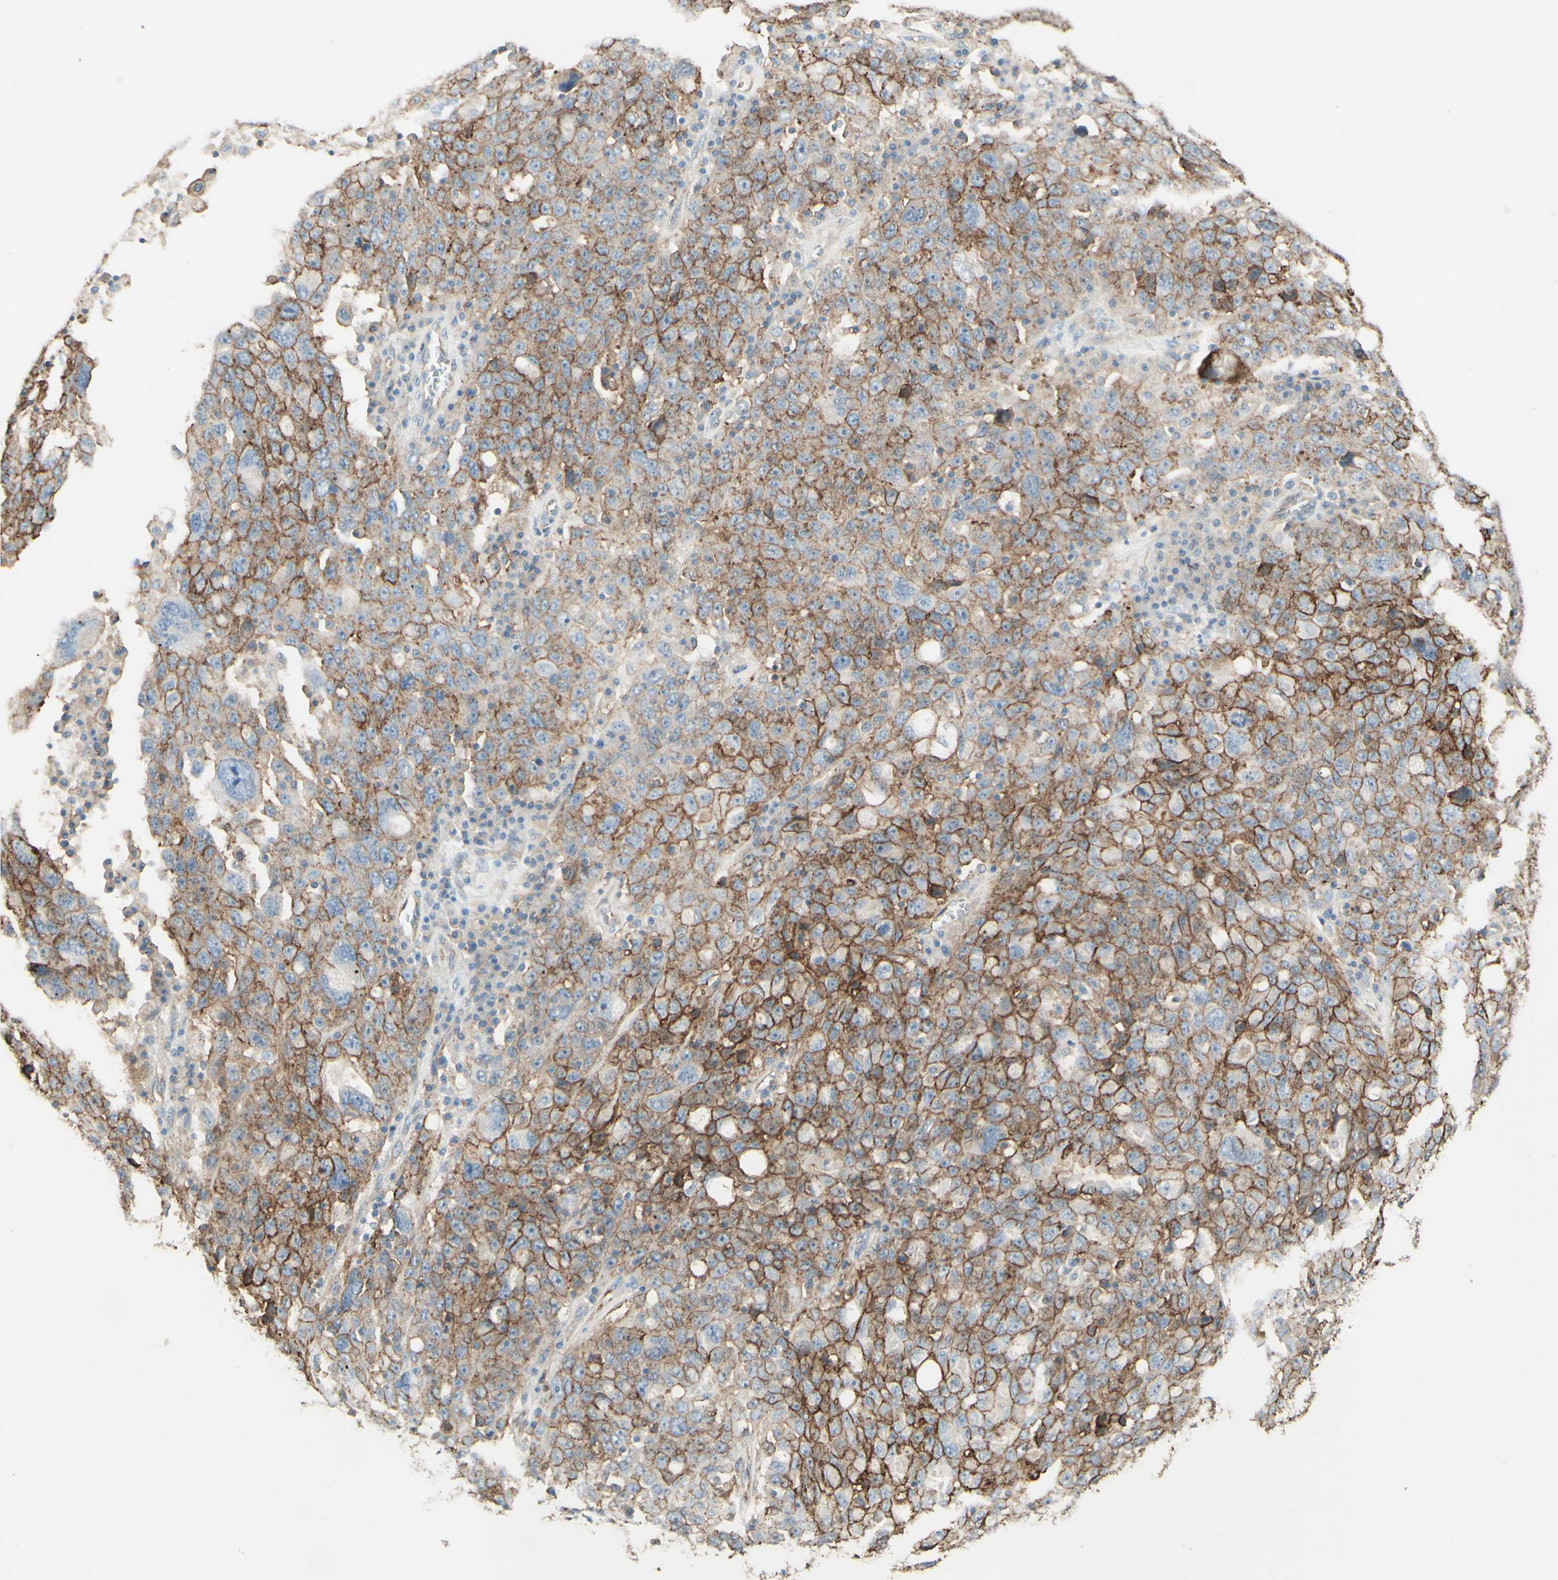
{"staining": {"intensity": "moderate", "quantity": ">75%", "location": "cytoplasmic/membranous"}, "tissue": "ovarian cancer", "cell_type": "Tumor cells", "image_type": "cancer", "snomed": [{"axis": "morphology", "description": "Carcinoma, endometroid"}, {"axis": "topography", "description": "Ovary"}], "caption": "A micrograph of endometroid carcinoma (ovarian) stained for a protein shows moderate cytoplasmic/membranous brown staining in tumor cells.", "gene": "RNF149", "patient": {"sex": "female", "age": 62}}